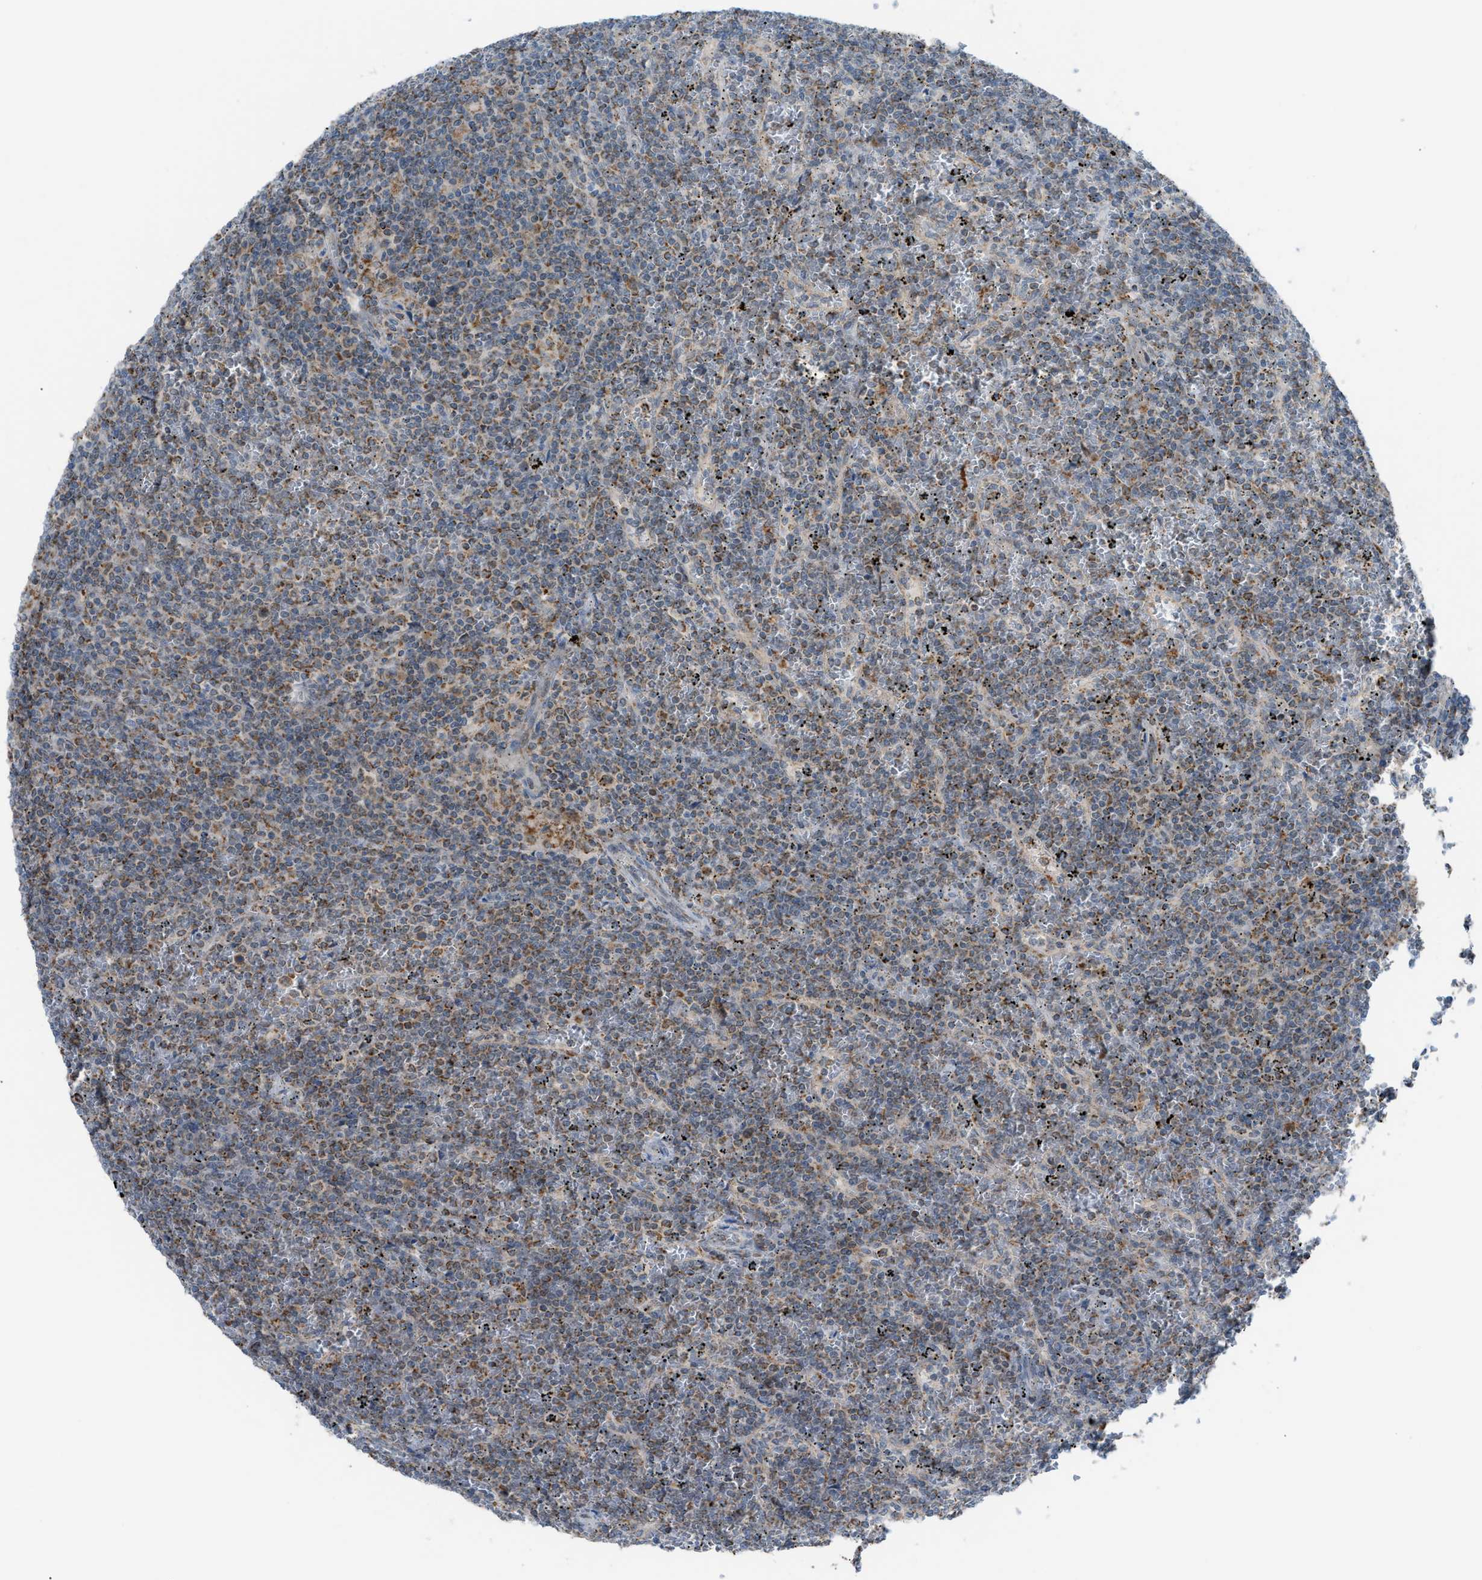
{"staining": {"intensity": "weak", "quantity": "25%-75%", "location": "cytoplasmic/membranous"}, "tissue": "lymphoma", "cell_type": "Tumor cells", "image_type": "cancer", "snomed": [{"axis": "morphology", "description": "Malignant lymphoma, non-Hodgkin's type, Low grade"}, {"axis": "topography", "description": "Spleen"}], "caption": "DAB (3,3'-diaminobenzidine) immunohistochemical staining of human lymphoma reveals weak cytoplasmic/membranous protein positivity in about 25%-75% of tumor cells.", "gene": "SRM", "patient": {"sex": "female", "age": 19}}